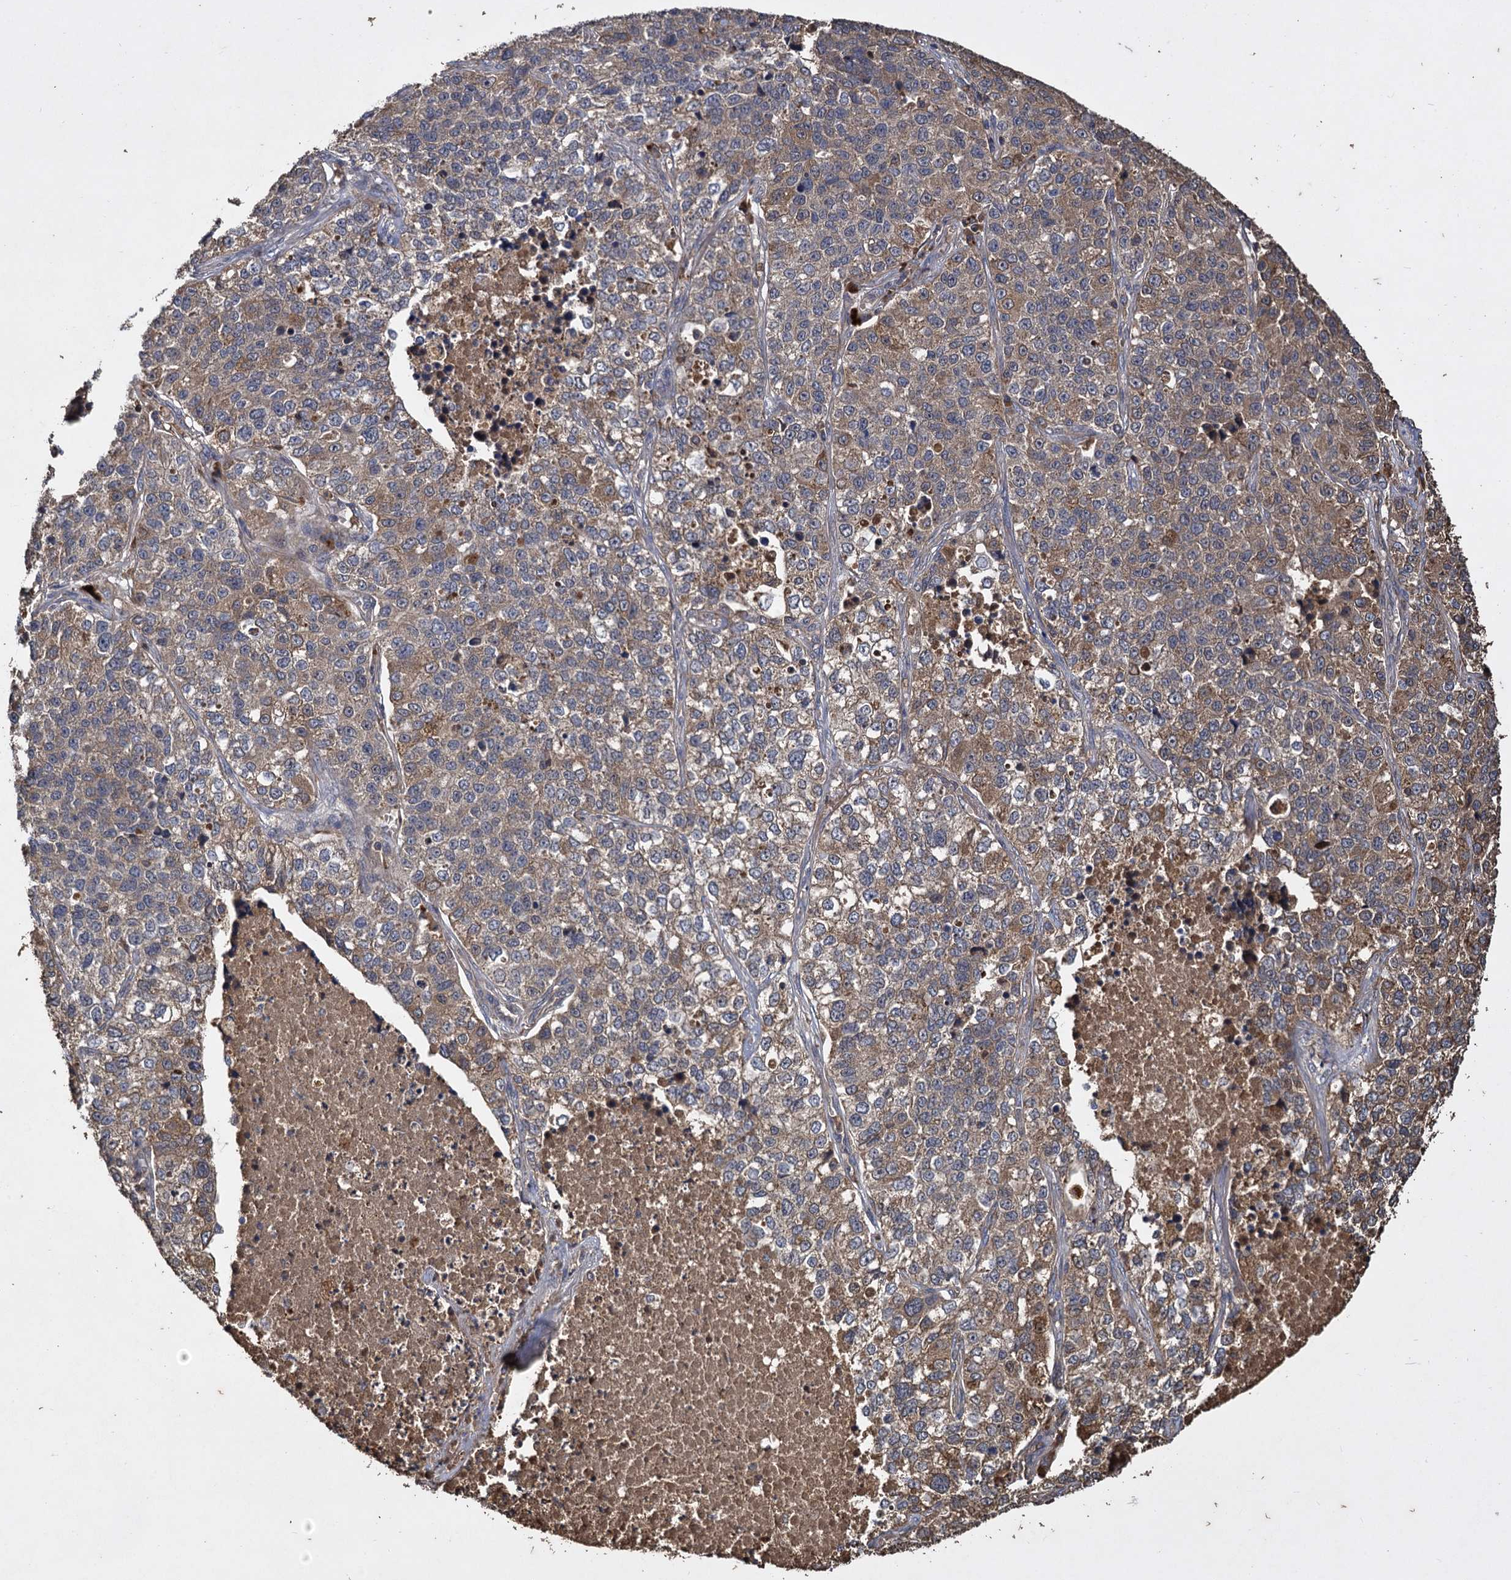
{"staining": {"intensity": "moderate", "quantity": "25%-75%", "location": "cytoplasmic/membranous"}, "tissue": "lung cancer", "cell_type": "Tumor cells", "image_type": "cancer", "snomed": [{"axis": "morphology", "description": "Adenocarcinoma, NOS"}, {"axis": "topography", "description": "Lung"}], "caption": "Immunohistochemical staining of human lung cancer (adenocarcinoma) shows moderate cytoplasmic/membranous protein staining in approximately 25%-75% of tumor cells. Using DAB (3,3'-diaminobenzidine) (brown) and hematoxylin (blue) stains, captured at high magnification using brightfield microscopy.", "gene": "GCLC", "patient": {"sex": "male", "age": 49}}